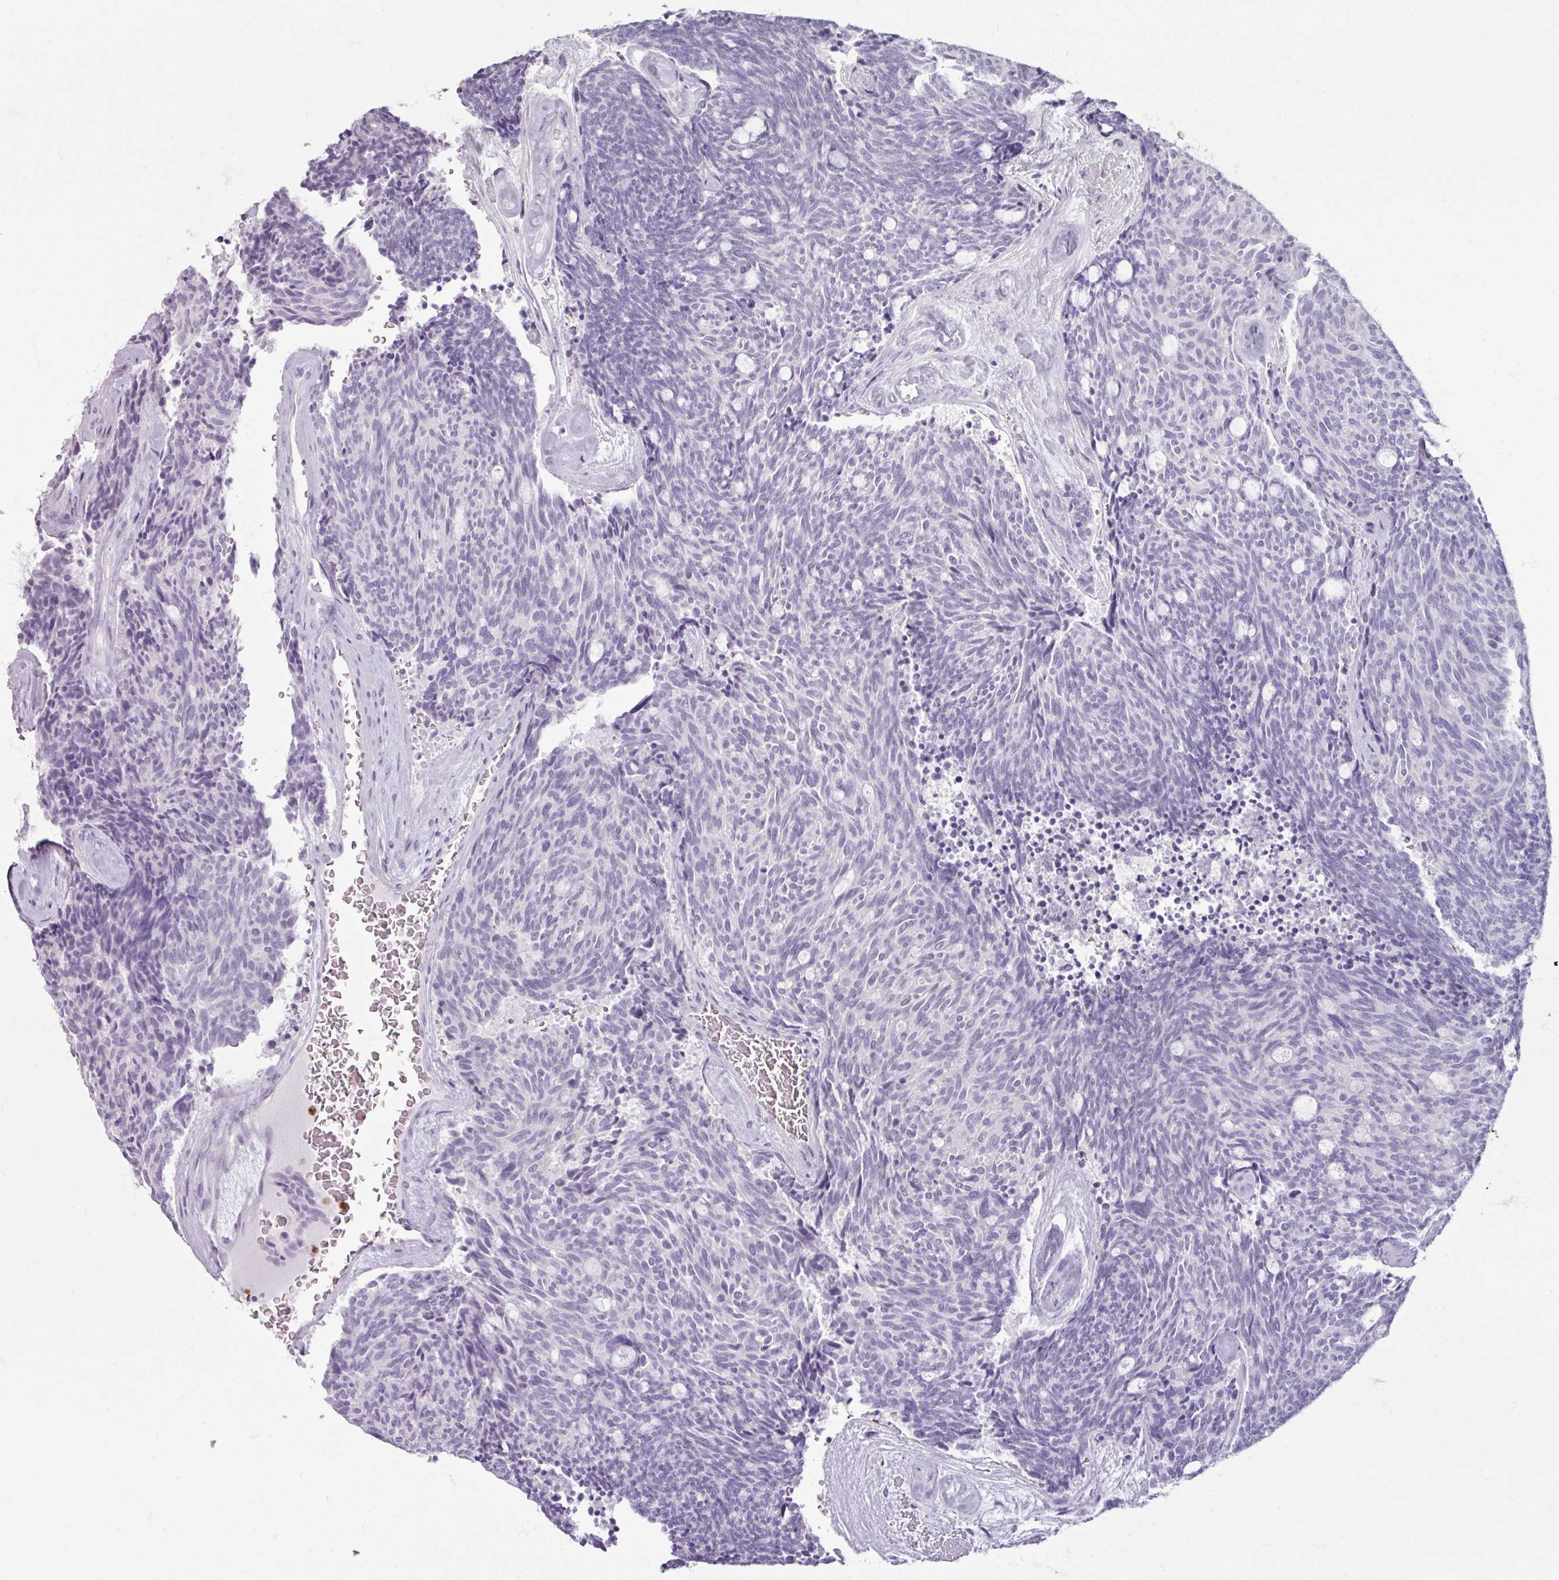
{"staining": {"intensity": "negative", "quantity": "none", "location": "none"}, "tissue": "carcinoid", "cell_type": "Tumor cells", "image_type": "cancer", "snomed": [{"axis": "morphology", "description": "Carcinoid, malignant, NOS"}, {"axis": "topography", "description": "Pancreas"}], "caption": "Immunohistochemistry image of human malignant carcinoid stained for a protein (brown), which displays no staining in tumor cells.", "gene": "ARG1", "patient": {"sex": "female", "age": 54}}